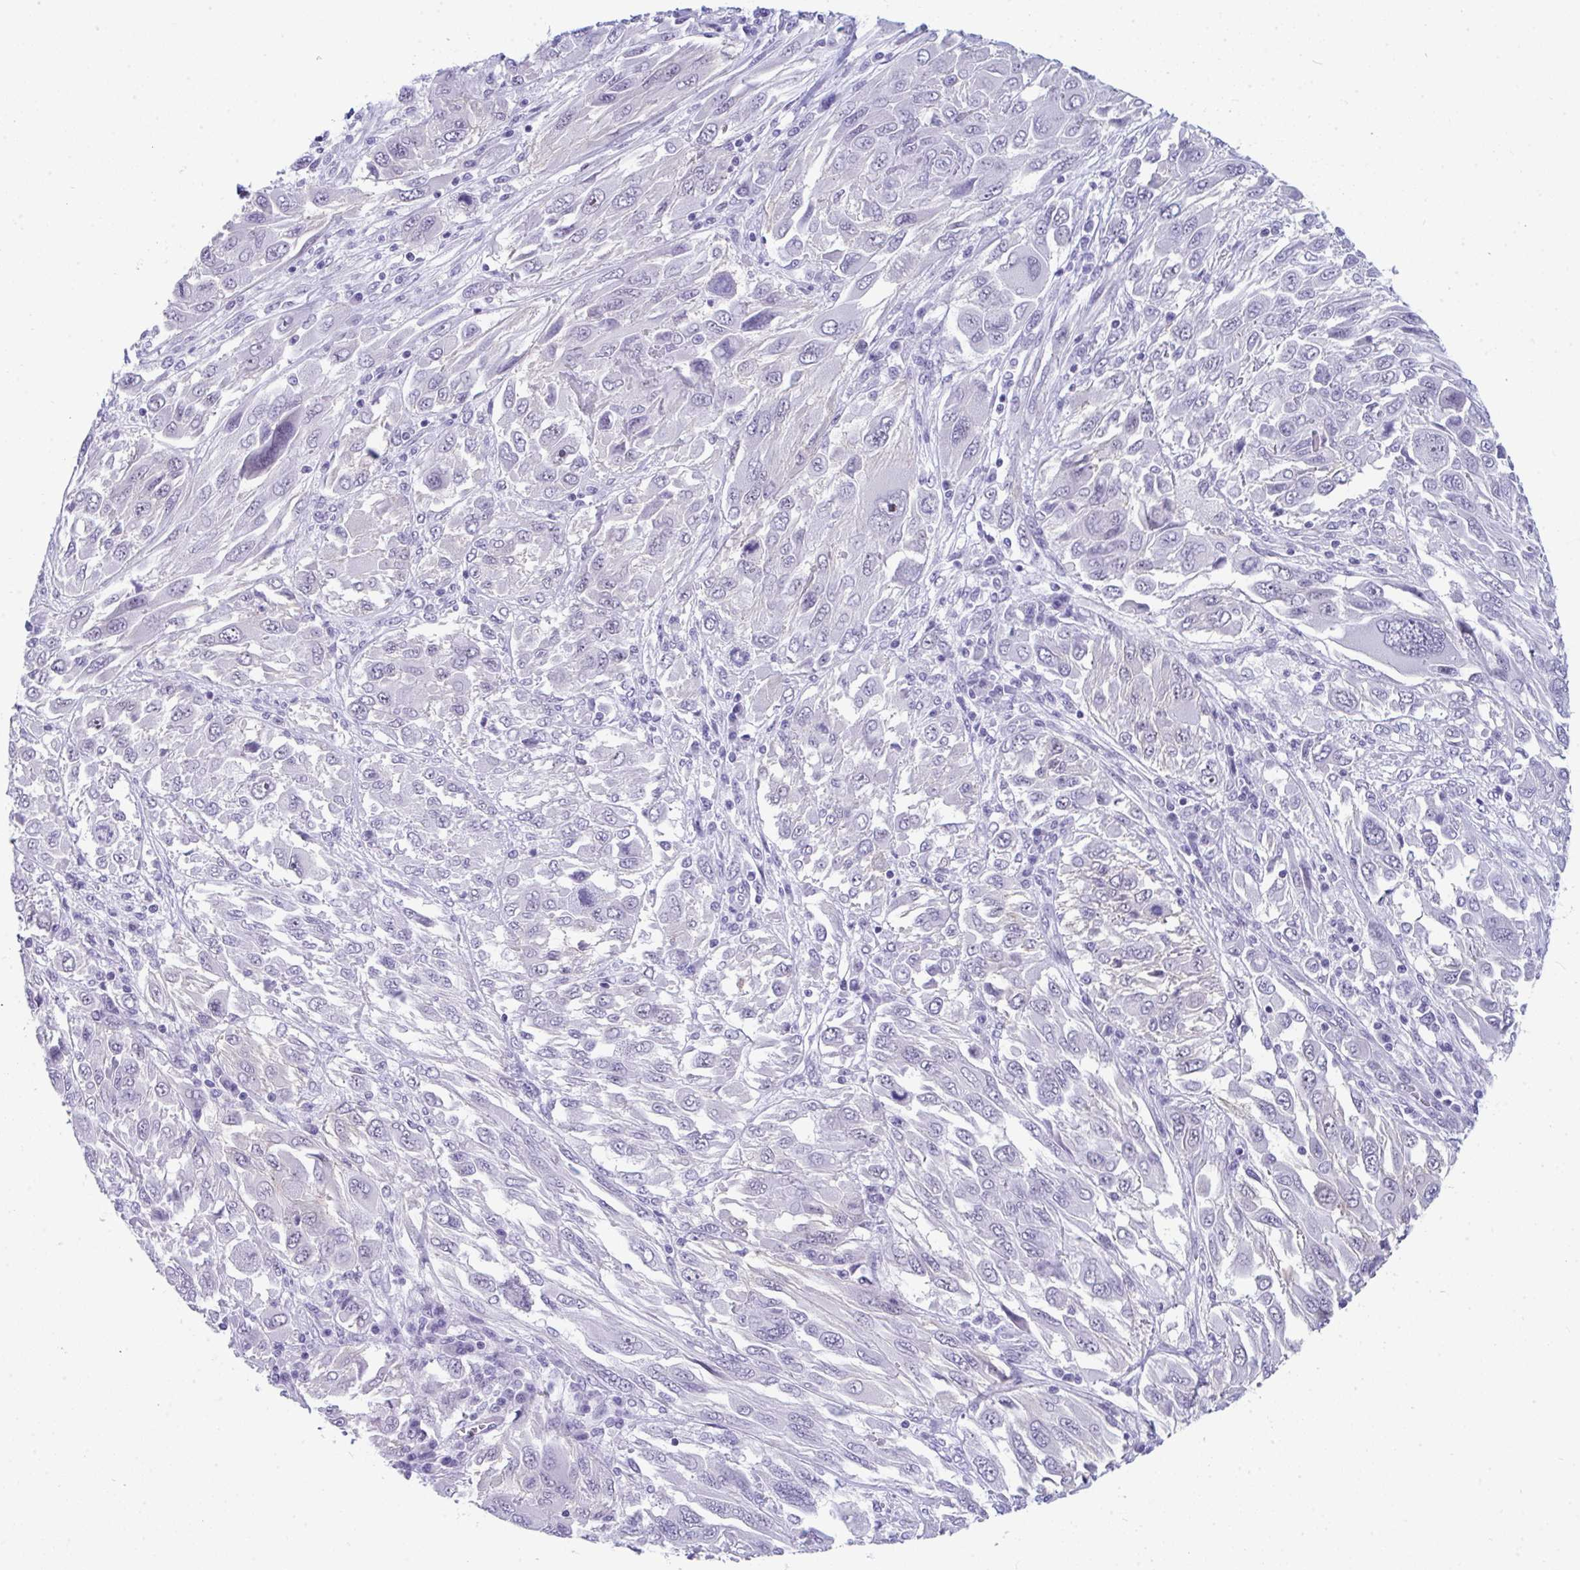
{"staining": {"intensity": "negative", "quantity": "none", "location": "none"}, "tissue": "melanoma", "cell_type": "Tumor cells", "image_type": "cancer", "snomed": [{"axis": "morphology", "description": "Malignant melanoma, NOS"}, {"axis": "topography", "description": "Skin"}], "caption": "This is a photomicrograph of immunohistochemistry staining of malignant melanoma, which shows no staining in tumor cells.", "gene": "CDK13", "patient": {"sex": "female", "age": 91}}